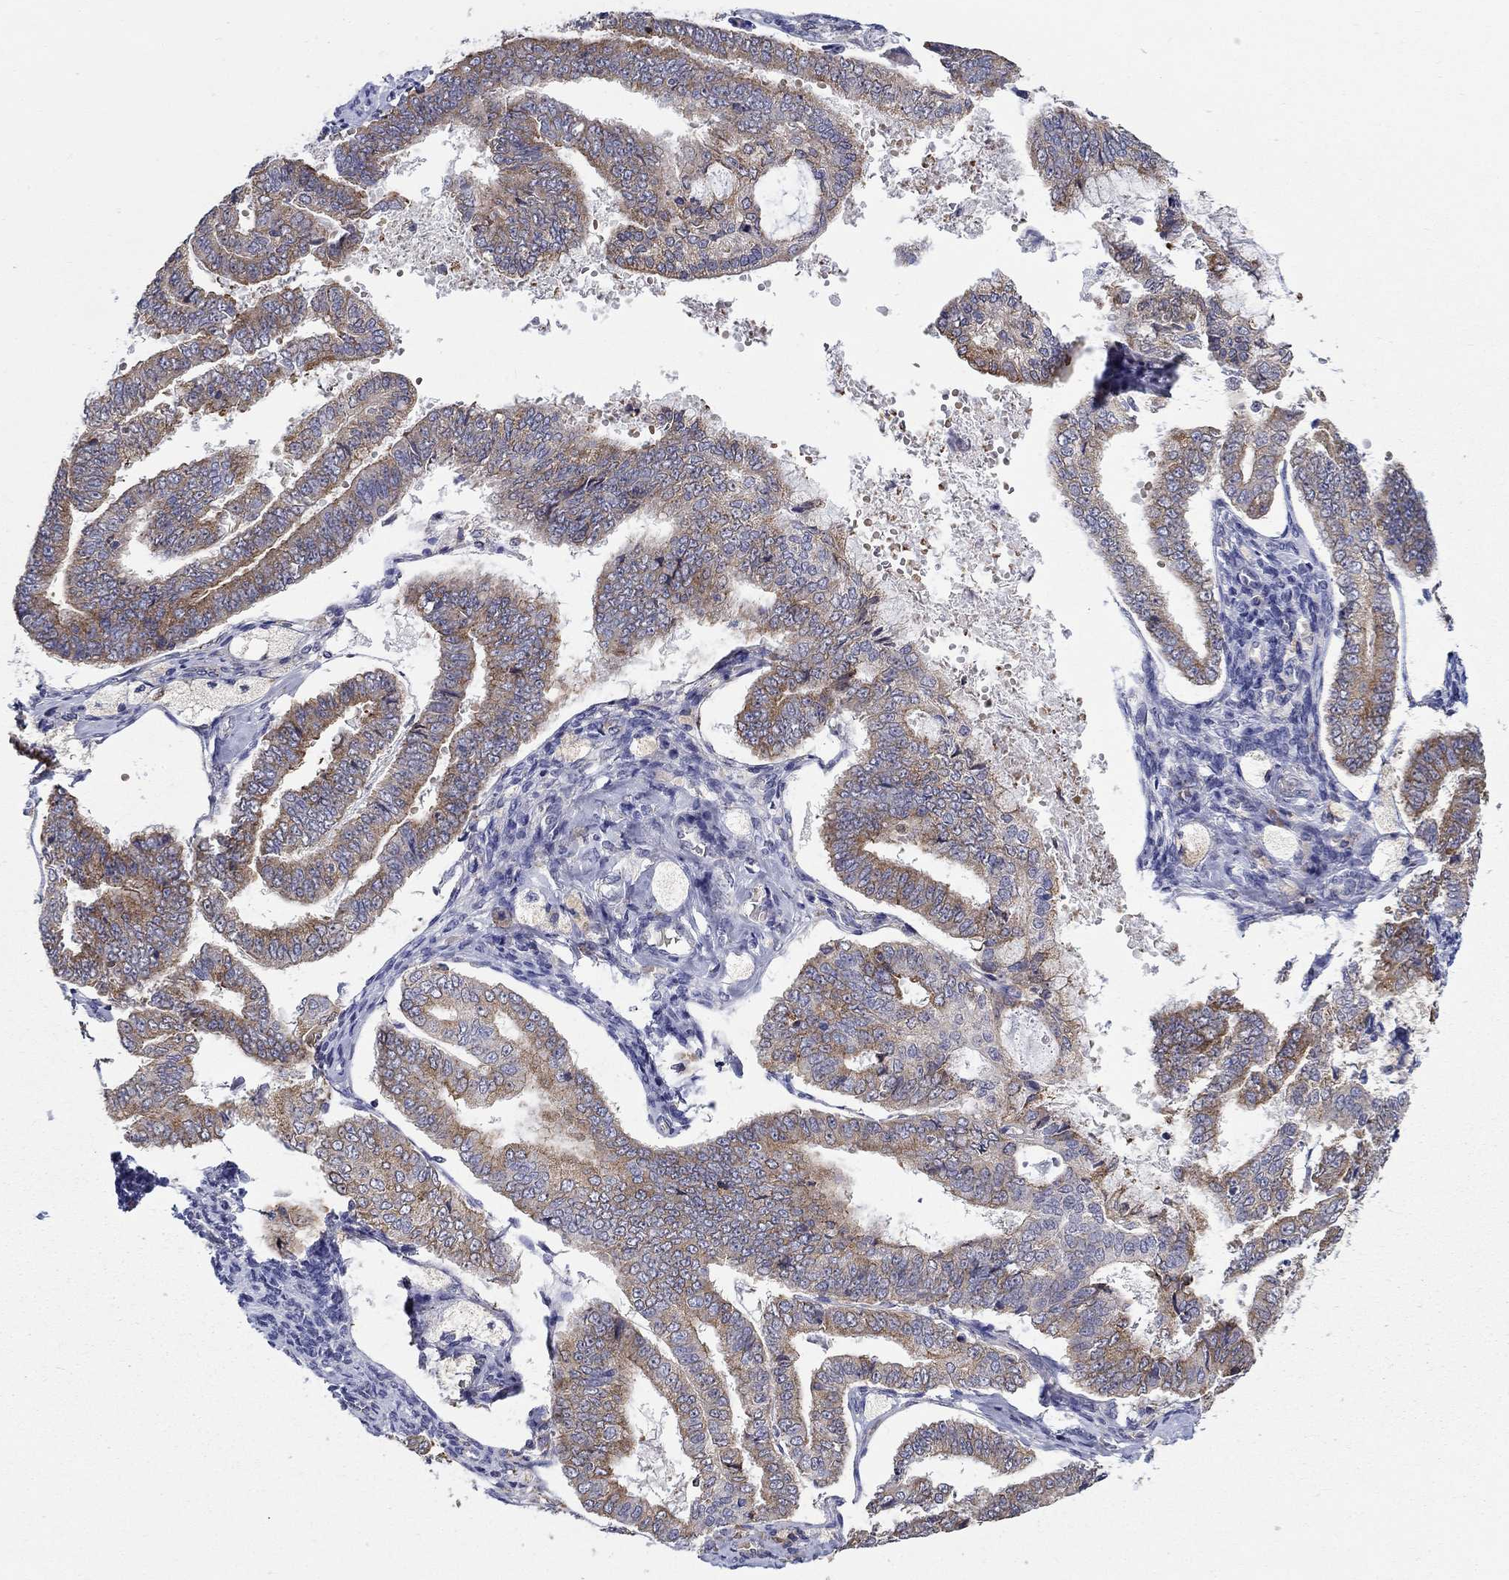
{"staining": {"intensity": "moderate", "quantity": "25%-75%", "location": "cytoplasmic/membranous"}, "tissue": "endometrial cancer", "cell_type": "Tumor cells", "image_type": "cancer", "snomed": [{"axis": "morphology", "description": "Adenocarcinoma, NOS"}, {"axis": "topography", "description": "Endometrium"}], "caption": "IHC staining of endometrial adenocarcinoma, which displays medium levels of moderate cytoplasmic/membranous positivity in approximately 25%-75% of tumor cells indicating moderate cytoplasmic/membranous protein expression. The staining was performed using DAB (brown) for protein detection and nuclei were counterstained in hematoxylin (blue).", "gene": "QRFPR", "patient": {"sex": "female", "age": 63}}